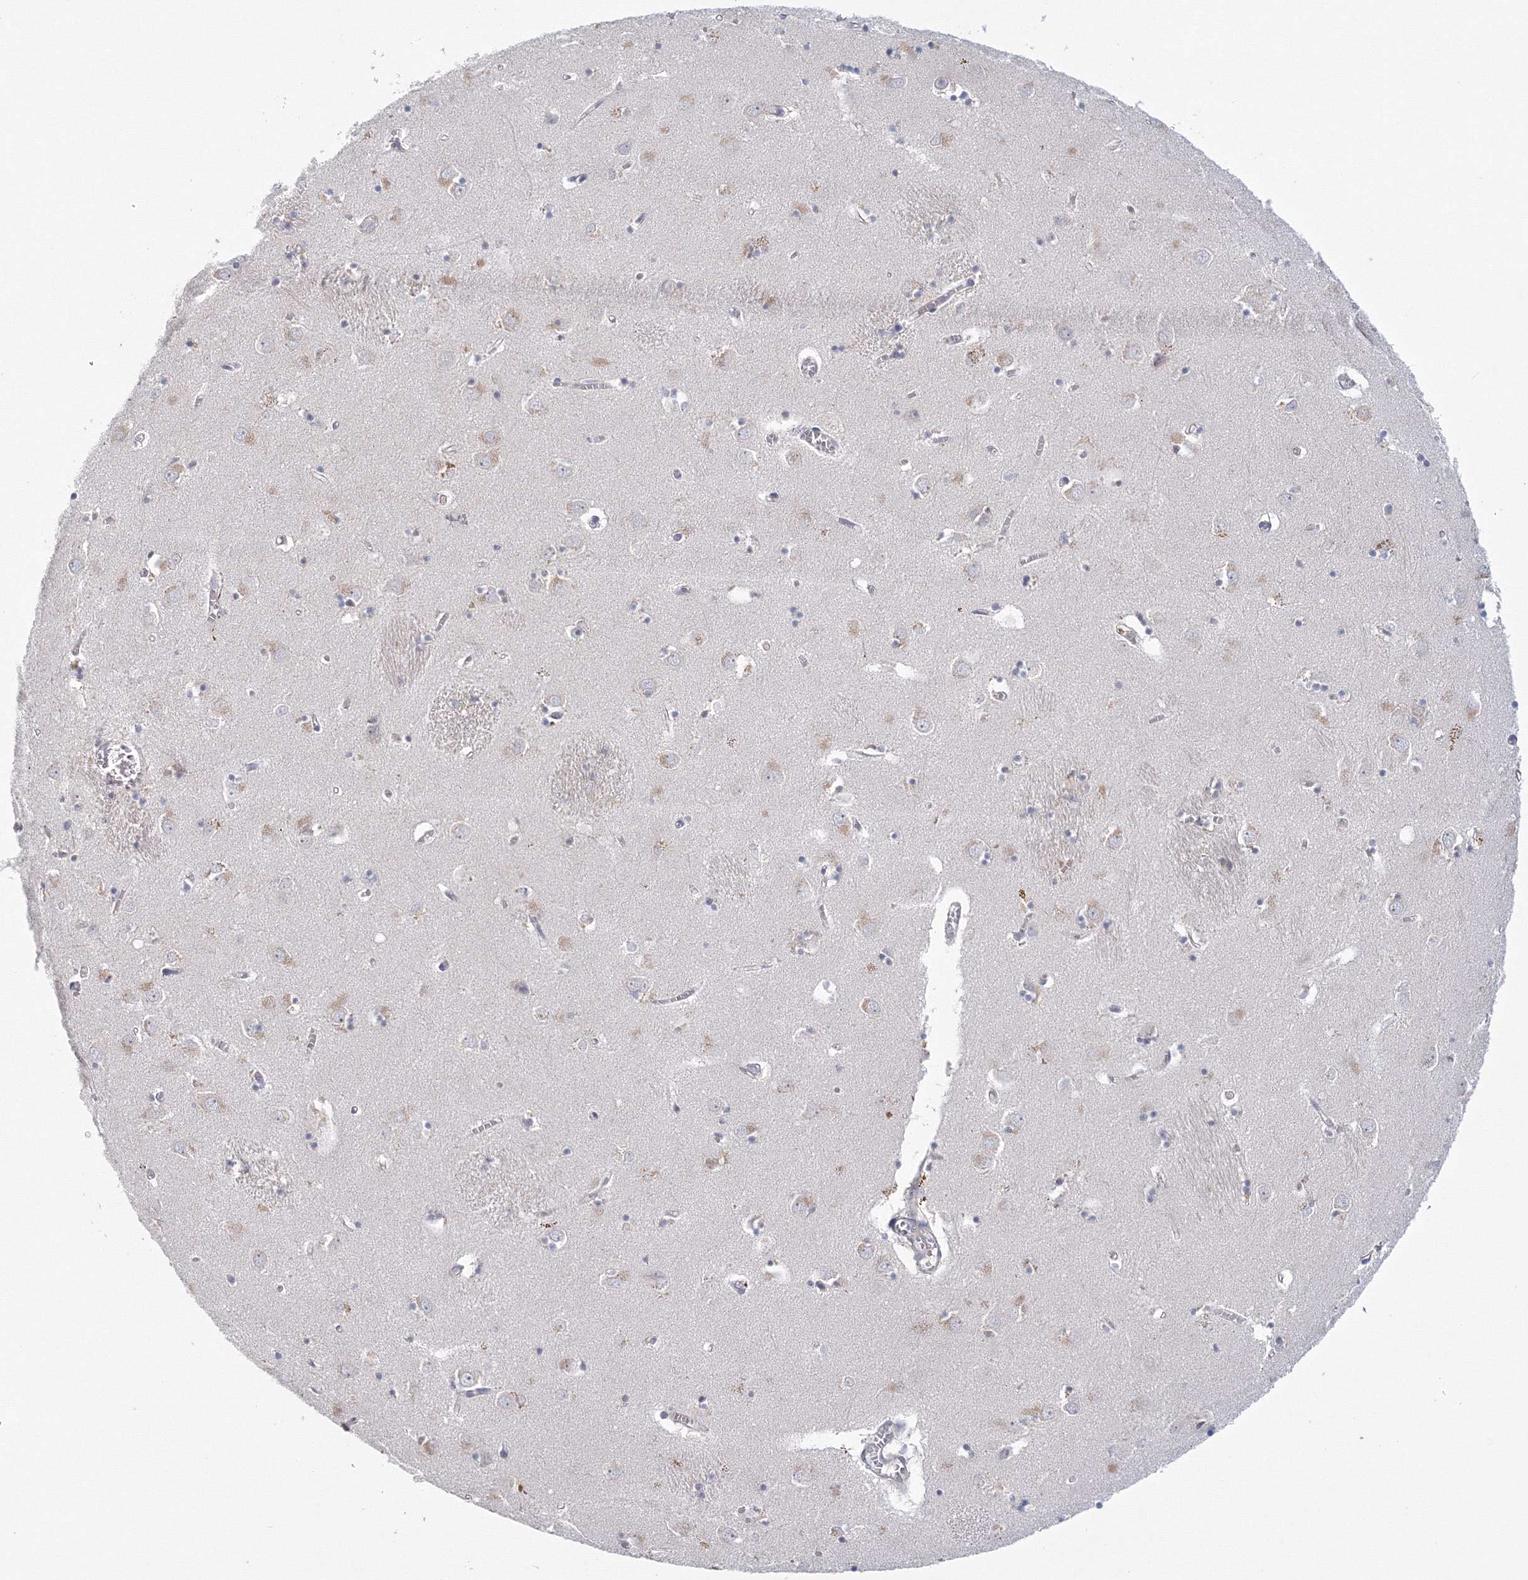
{"staining": {"intensity": "negative", "quantity": "none", "location": "none"}, "tissue": "caudate", "cell_type": "Glial cells", "image_type": "normal", "snomed": [{"axis": "morphology", "description": "Normal tissue, NOS"}, {"axis": "topography", "description": "Lateral ventricle wall"}], "caption": "This is an IHC histopathology image of unremarkable human caudate. There is no expression in glial cells.", "gene": "TACC2", "patient": {"sex": "male", "age": 70}}